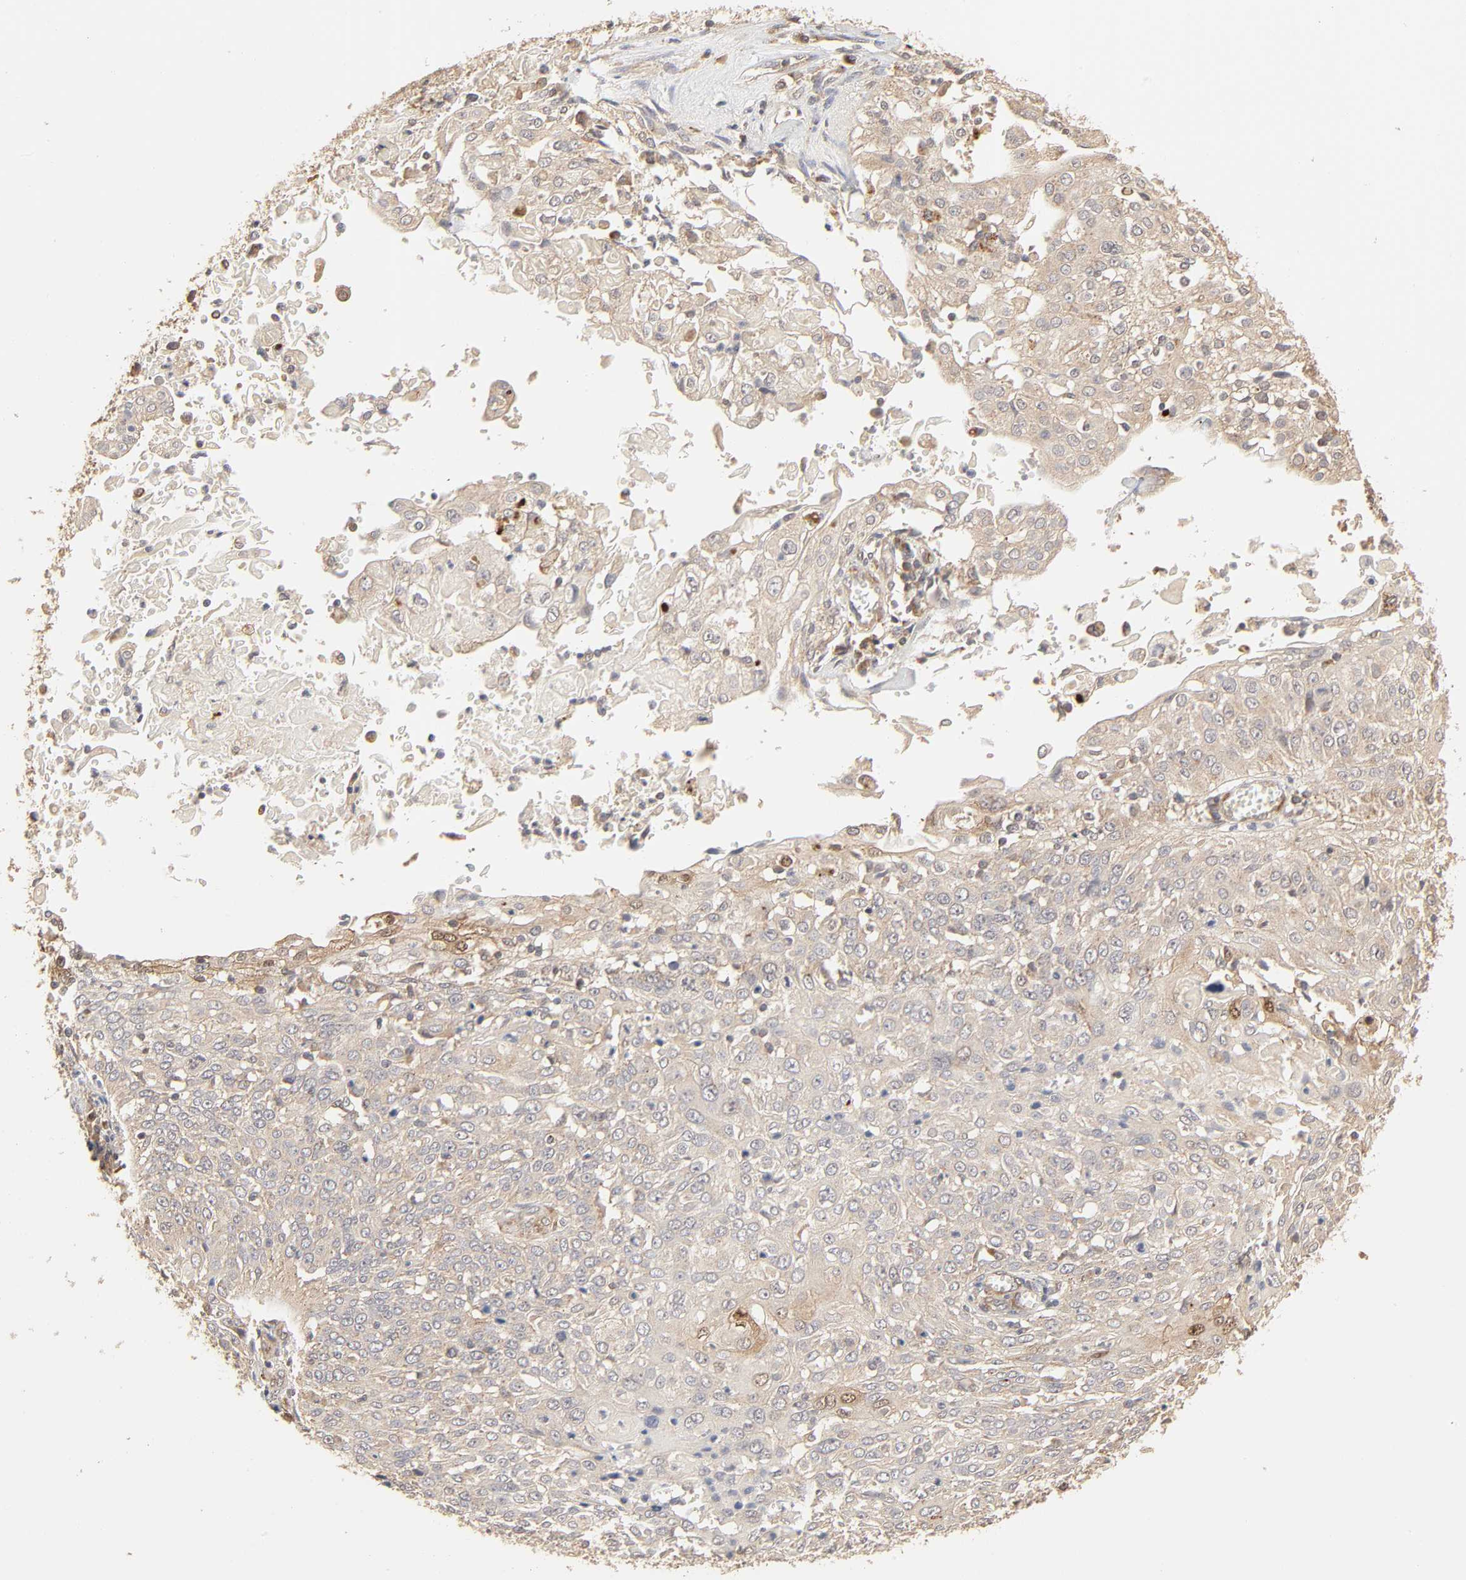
{"staining": {"intensity": "weak", "quantity": ">75%", "location": "cytoplasmic/membranous"}, "tissue": "cervical cancer", "cell_type": "Tumor cells", "image_type": "cancer", "snomed": [{"axis": "morphology", "description": "Squamous cell carcinoma, NOS"}, {"axis": "topography", "description": "Cervix"}], "caption": "This is an image of immunohistochemistry staining of cervical cancer, which shows weak positivity in the cytoplasmic/membranous of tumor cells.", "gene": "EPS8", "patient": {"sex": "female", "age": 39}}